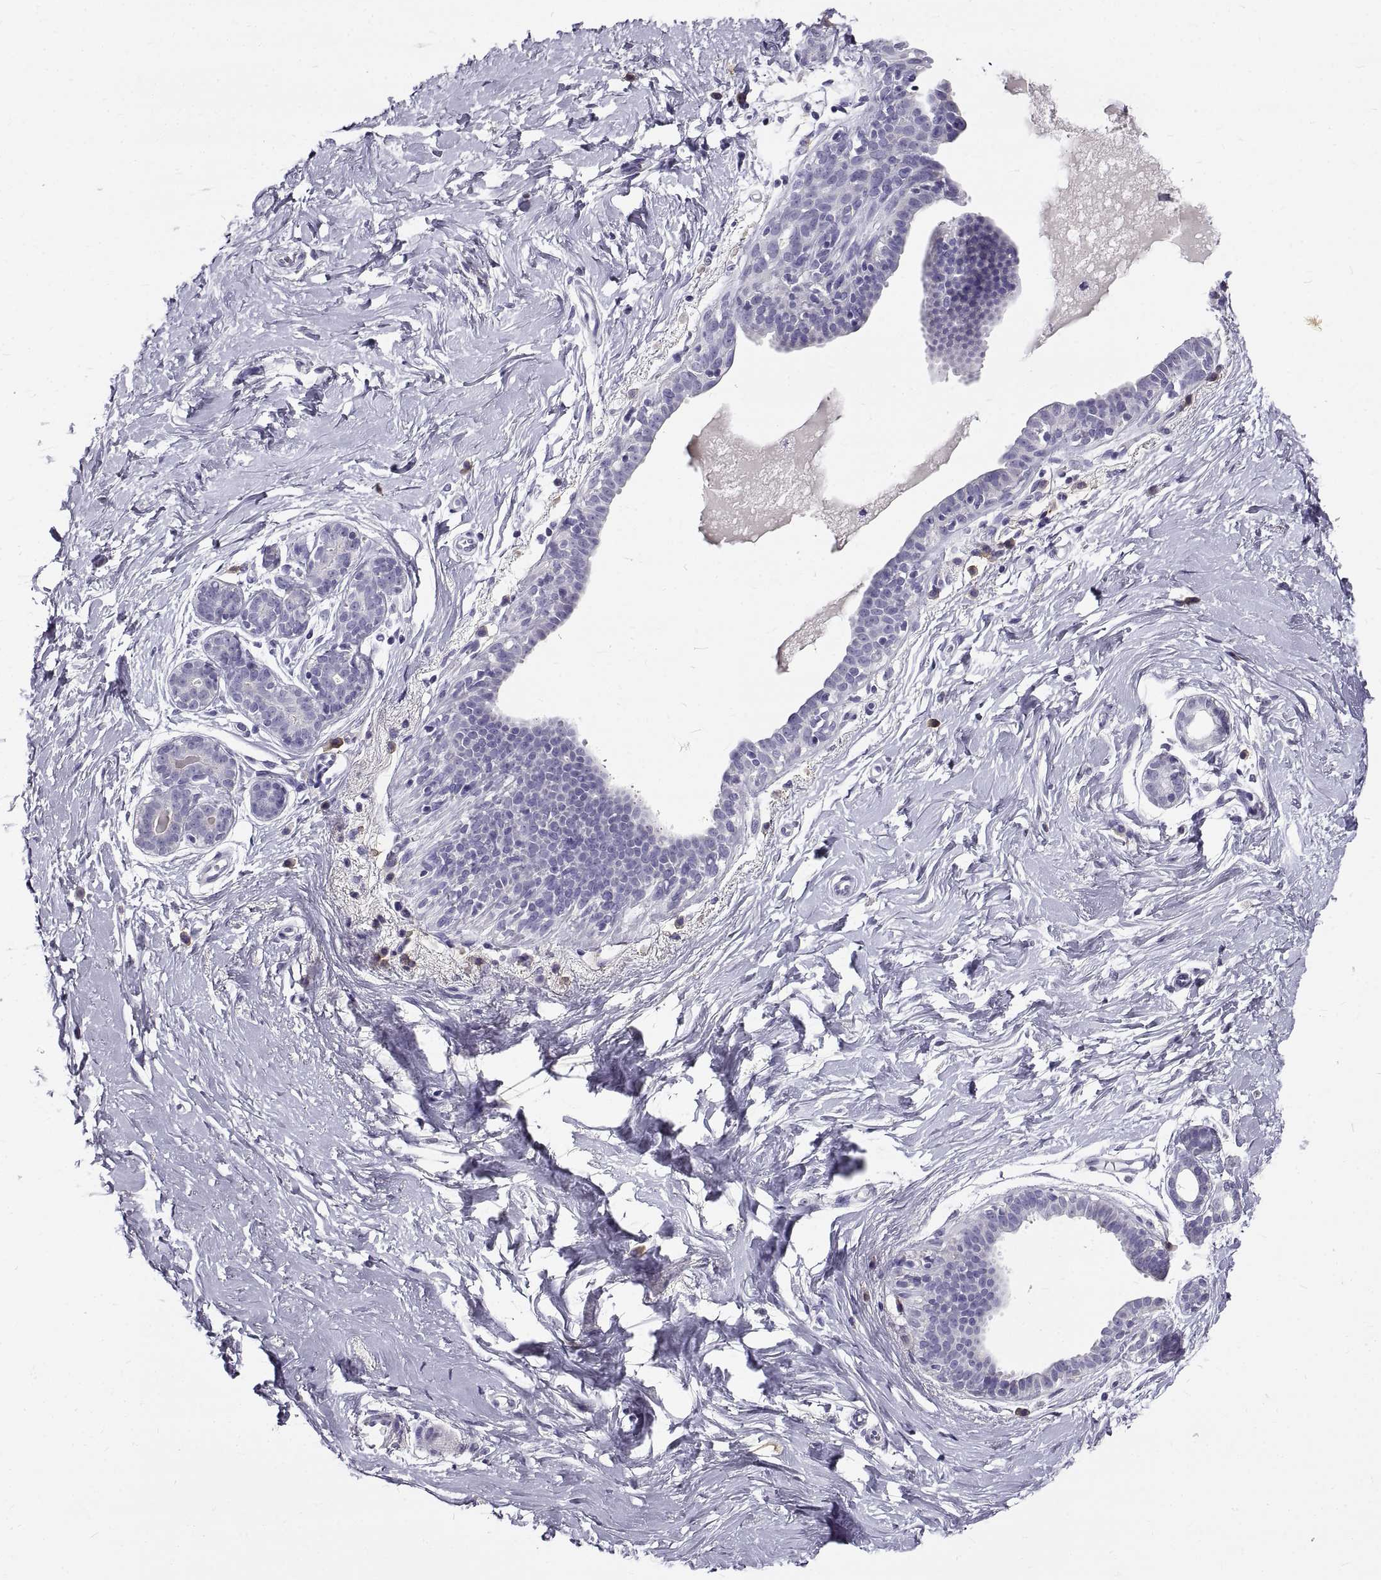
{"staining": {"intensity": "negative", "quantity": "none", "location": "none"}, "tissue": "breast", "cell_type": "Adipocytes", "image_type": "normal", "snomed": [{"axis": "morphology", "description": "Normal tissue, NOS"}, {"axis": "topography", "description": "Breast"}], "caption": "There is no significant staining in adipocytes of breast. (Stains: DAB IHC with hematoxylin counter stain, Microscopy: brightfield microscopy at high magnification).", "gene": "GNG12", "patient": {"sex": "female", "age": 37}}